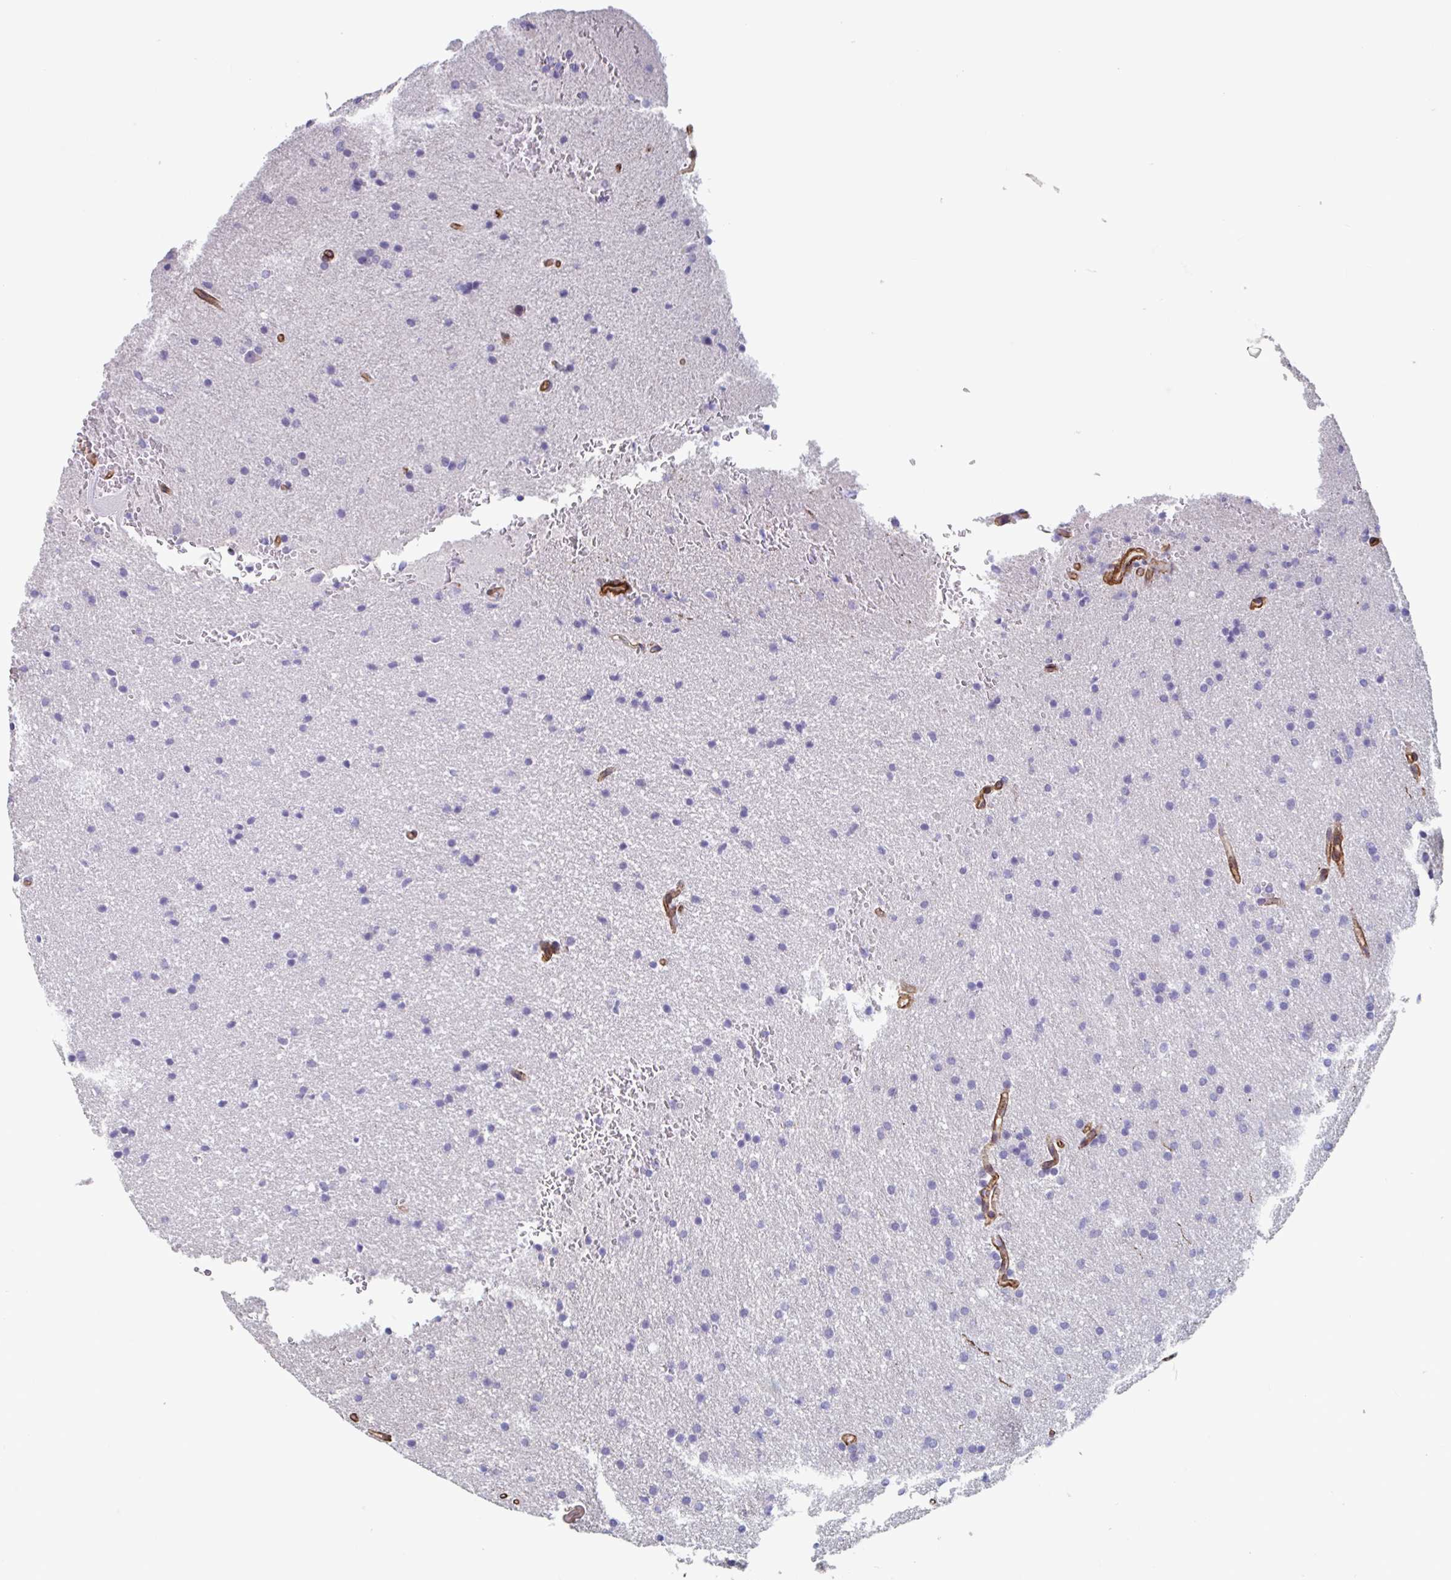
{"staining": {"intensity": "negative", "quantity": "none", "location": "none"}, "tissue": "glioma", "cell_type": "Tumor cells", "image_type": "cancer", "snomed": [{"axis": "morphology", "description": "Glioma, malignant, Low grade"}, {"axis": "topography", "description": "Brain"}], "caption": "This is an immunohistochemistry (IHC) photomicrograph of human glioma. There is no expression in tumor cells.", "gene": "CITED4", "patient": {"sex": "female", "age": 34}}